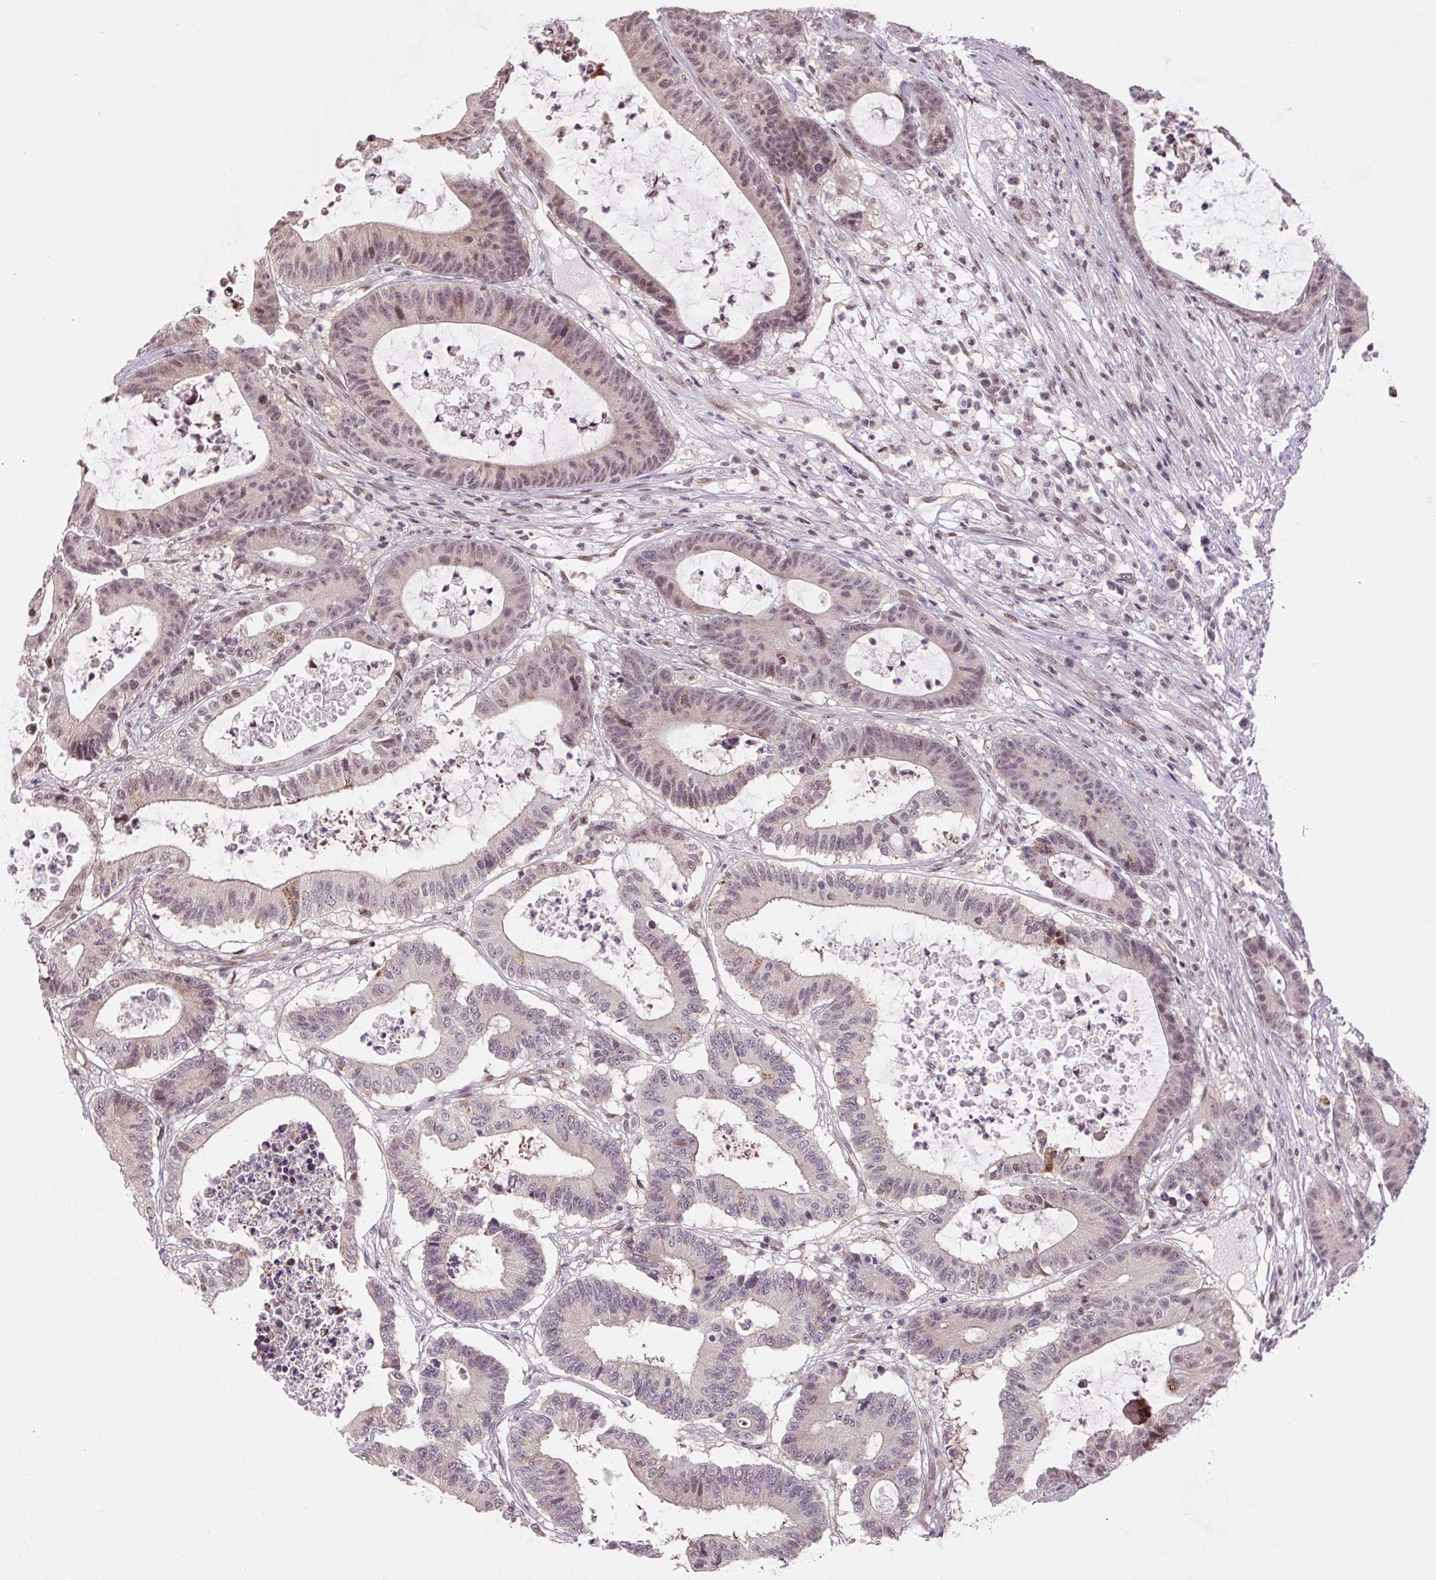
{"staining": {"intensity": "moderate", "quantity": "<25%", "location": "nuclear"}, "tissue": "colorectal cancer", "cell_type": "Tumor cells", "image_type": "cancer", "snomed": [{"axis": "morphology", "description": "Adenocarcinoma, NOS"}, {"axis": "topography", "description": "Colon"}], "caption": "A high-resolution micrograph shows immunohistochemistry (IHC) staining of colorectal adenocarcinoma, which displays moderate nuclear staining in about <25% of tumor cells.", "gene": "TCFL5", "patient": {"sex": "female", "age": 84}}